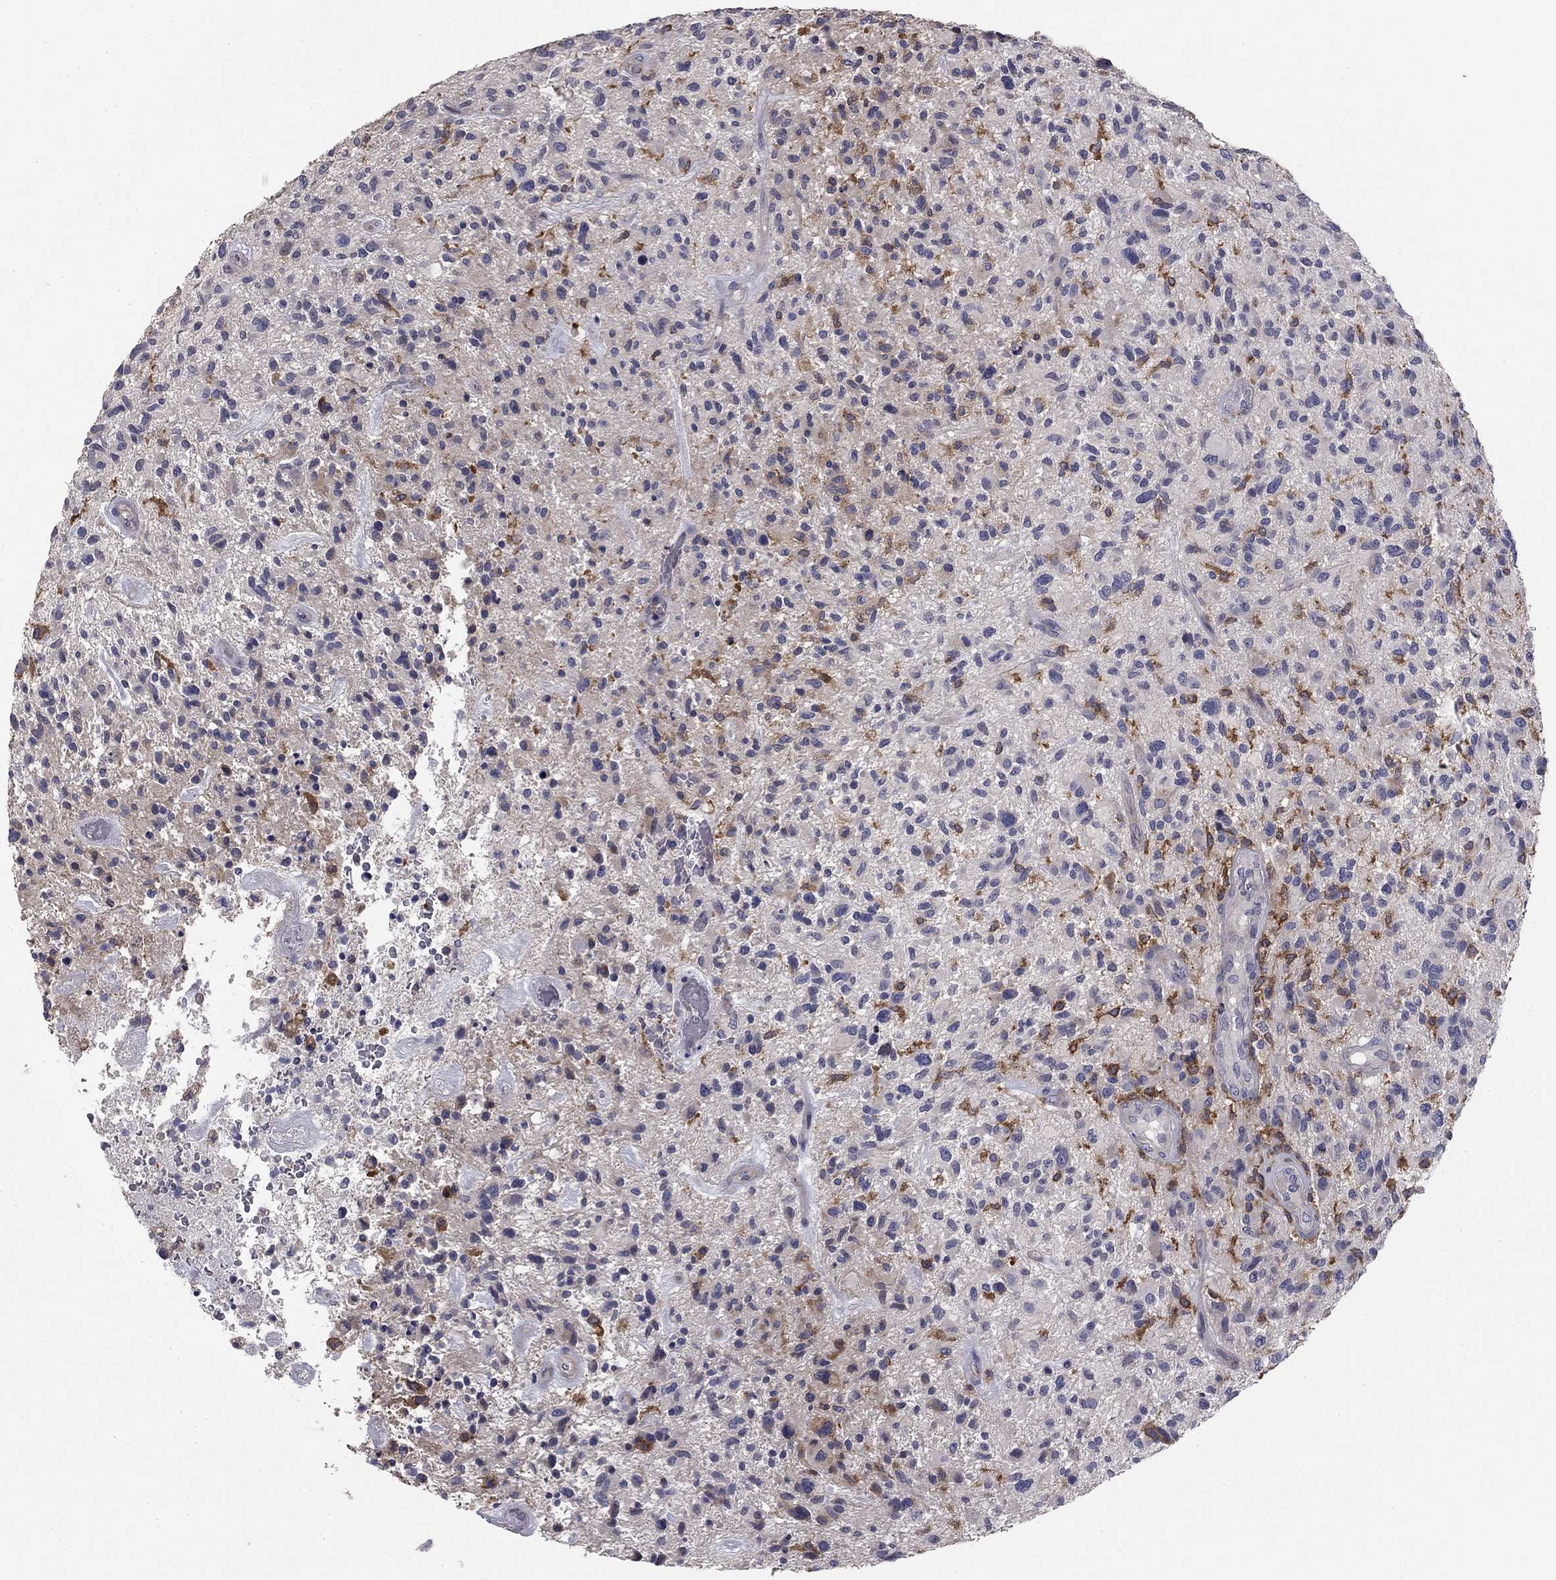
{"staining": {"intensity": "negative", "quantity": "none", "location": "none"}, "tissue": "glioma", "cell_type": "Tumor cells", "image_type": "cancer", "snomed": [{"axis": "morphology", "description": "Glioma, malignant, High grade"}, {"axis": "topography", "description": "Brain"}], "caption": "DAB immunohistochemical staining of human glioma exhibits no significant positivity in tumor cells.", "gene": "PLCB2", "patient": {"sex": "male", "age": 47}}